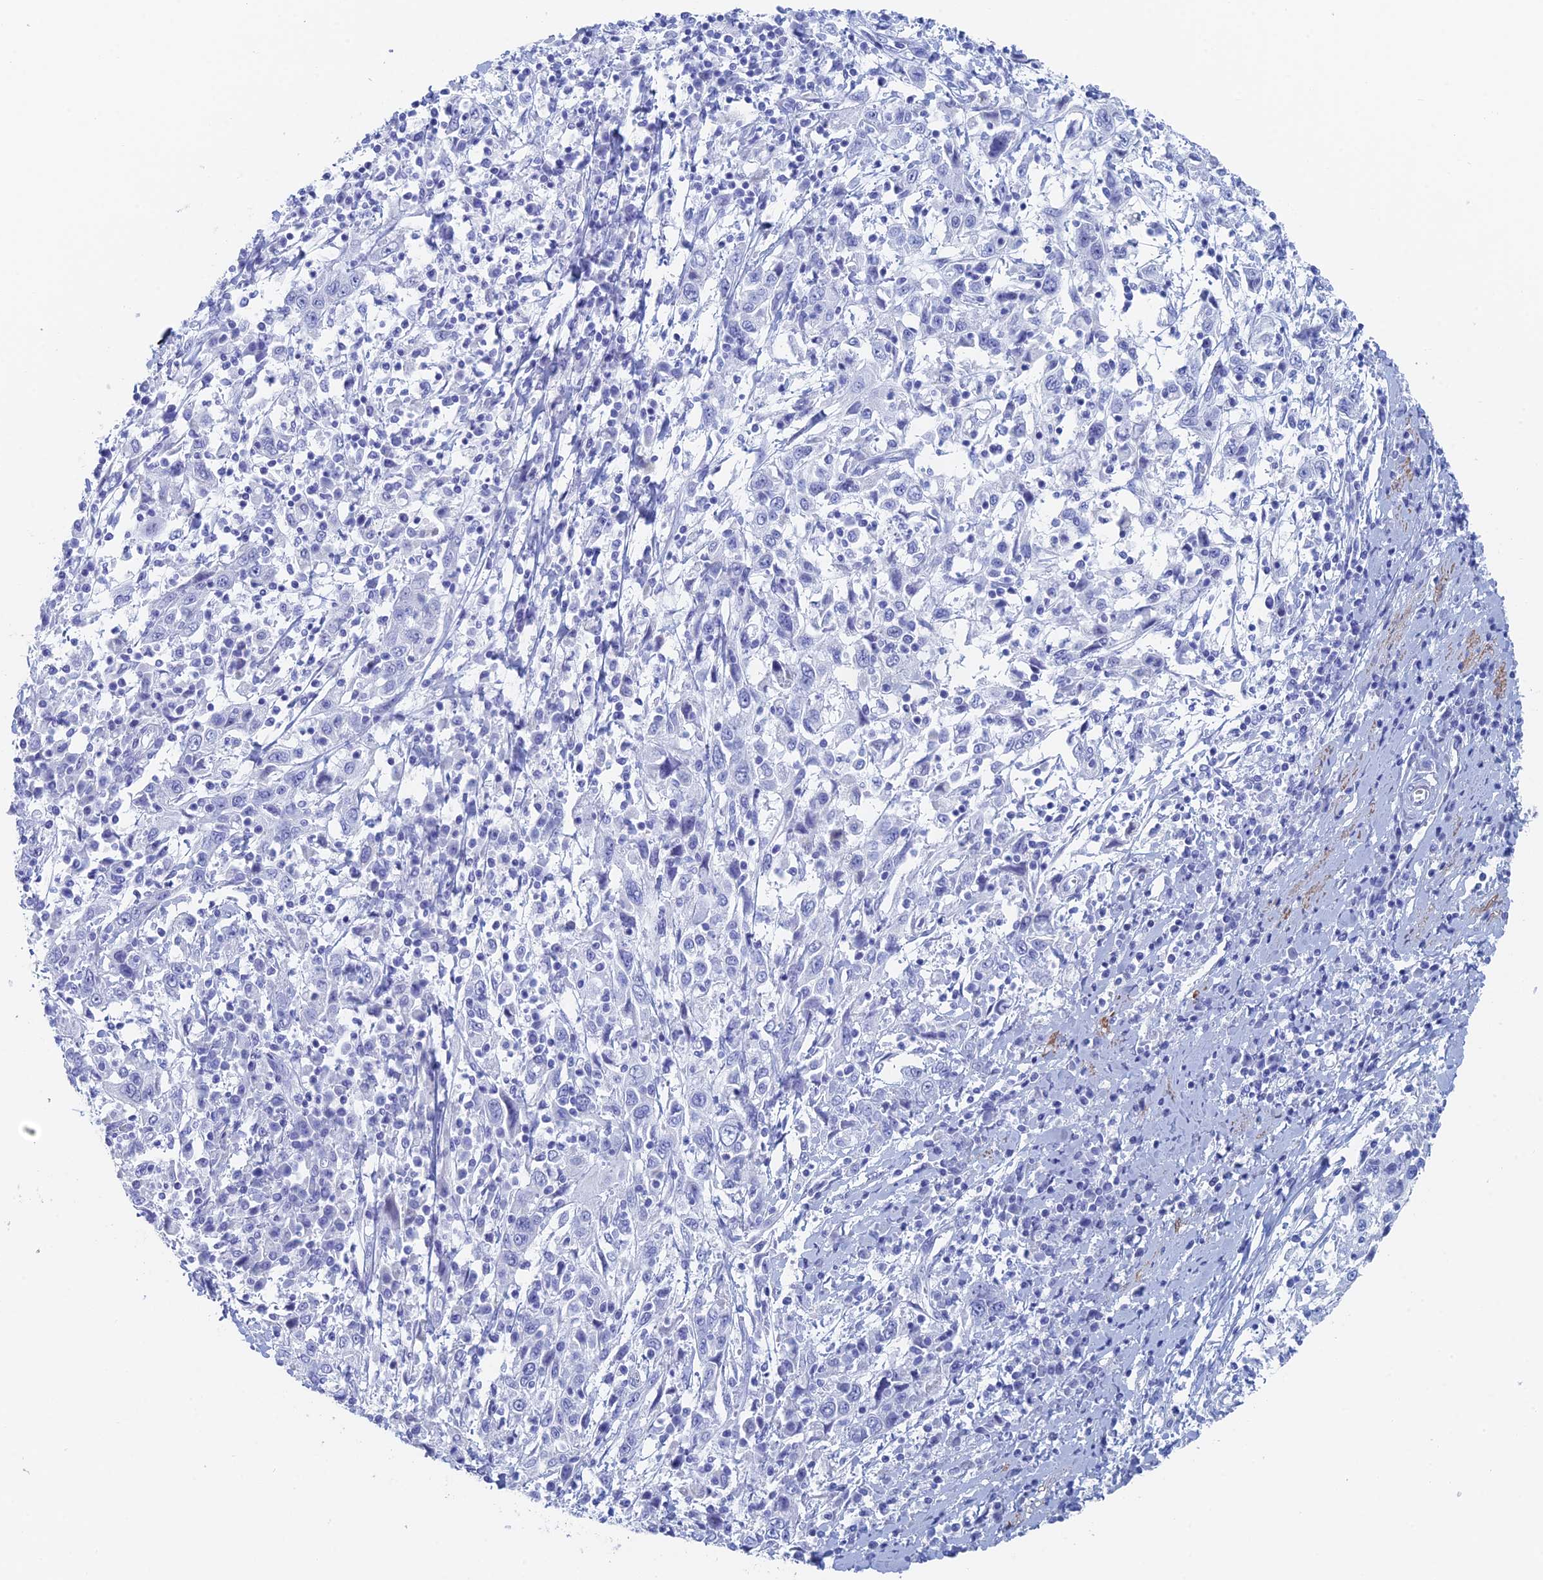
{"staining": {"intensity": "negative", "quantity": "none", "location": "none"}, "tissue": "cervical cancer", "cell_type": "Tumor cells", "image_type": "cancer", "snomed": [{"axis": "morphology", "description": "Squamous cell carcinoma, NOS"}, {"axis": "topography", "description": "Cervix"}], "caption": "This is an immunohistochemistry photomicrograph of human cervical cancer (squamous cell carcinoma). There is no expression in tumor cells.", "gene": "KCNK18", "patient": {"sex": "female", "age": 46}}